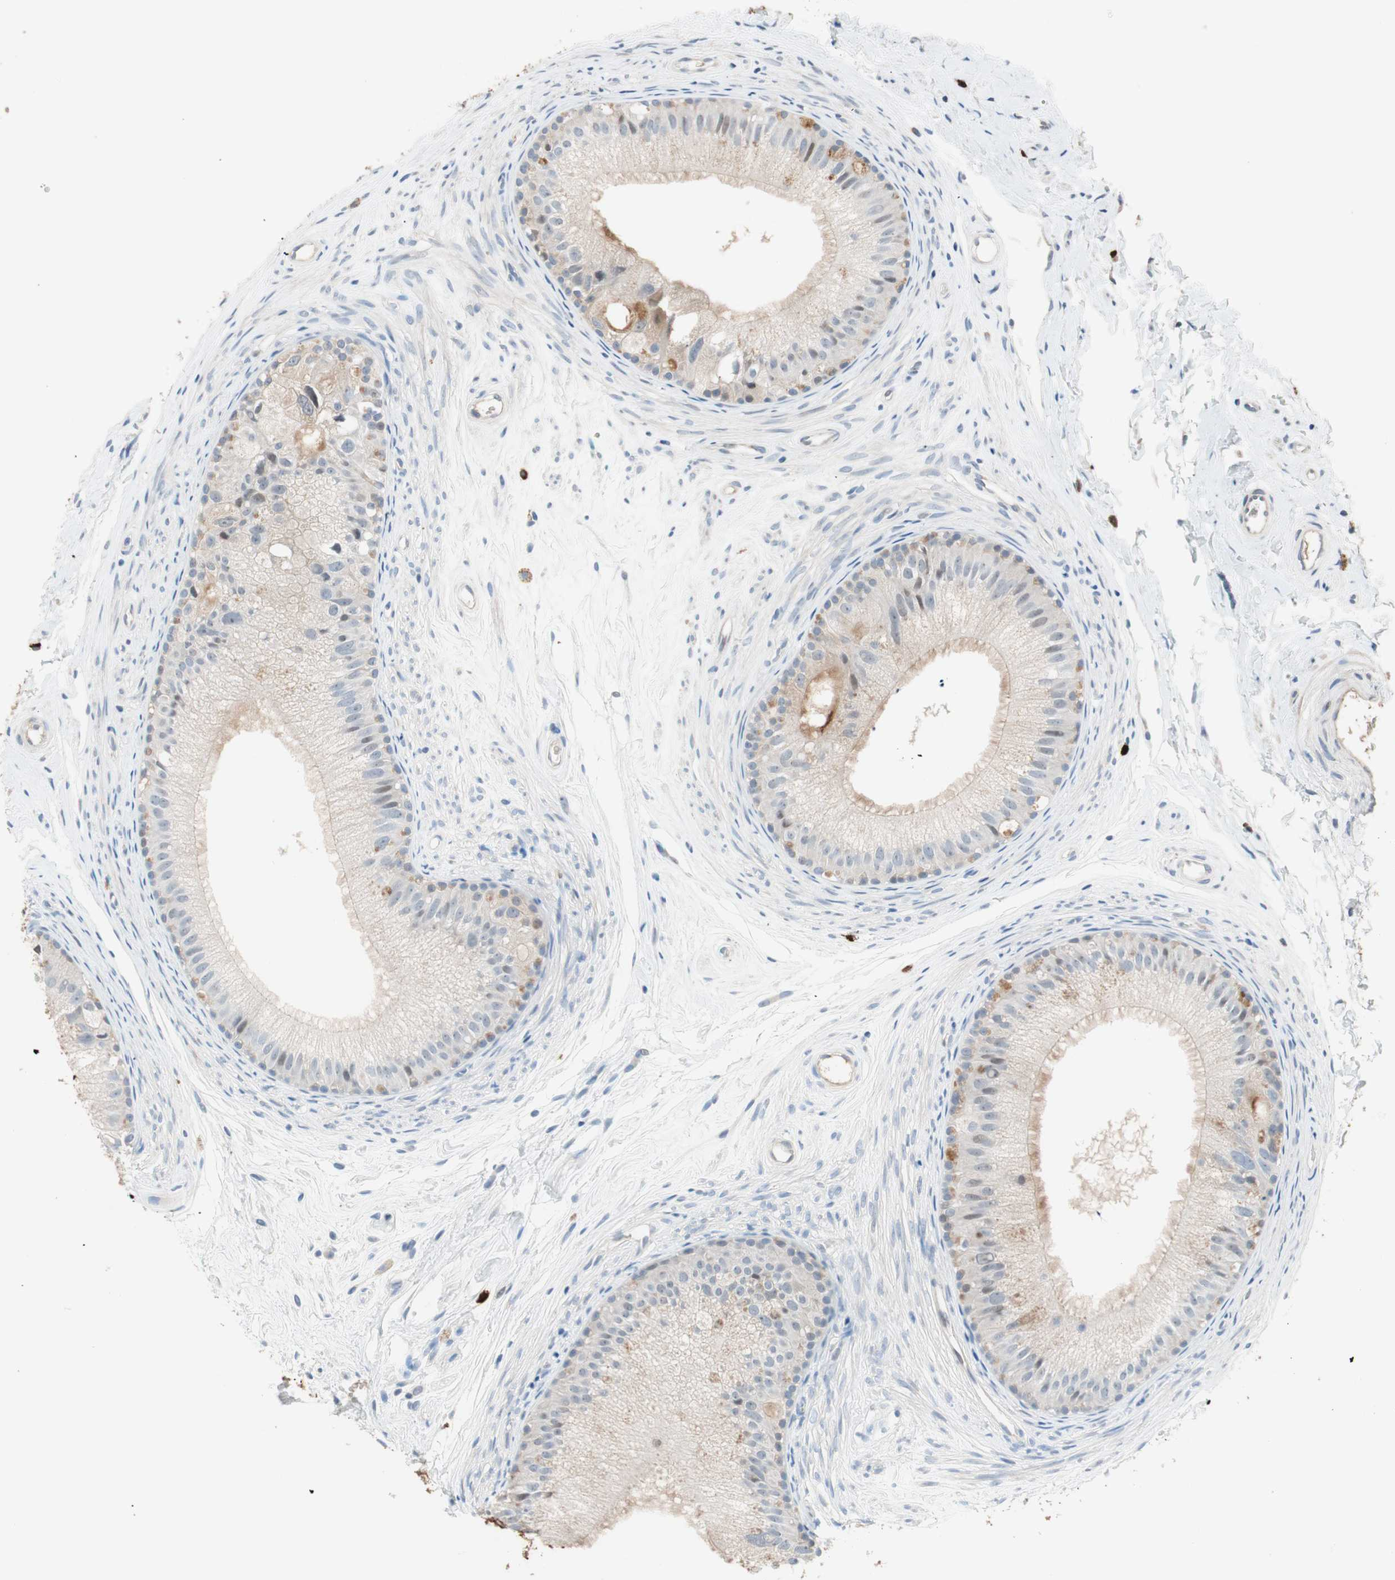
{"staining": {"intensity": "moderate", "quantity": "25%-75%", "location": "cytoplasmic/membranous"}, "tissue": "epididymis", "cell_type": "Glandular cells", "image_type": "normal", "snomed": [{"axis": "morphology", "description": "Normal tissue, NOS"}, {"axis": "topography", "description": "Epididymis"}], "caption": "Epididymis stained with IHC shows moderate cytoplasmic/membranous staining in approximately 25%-75% of glandular cells. The staining was performed using DAB to visualize the protein expression in brown, while the nuclei were stained in blue with hematoxylin (Magnification: 20x).", "gene": "PDZK1", "patient": {"sex": "male", "age": 56}}